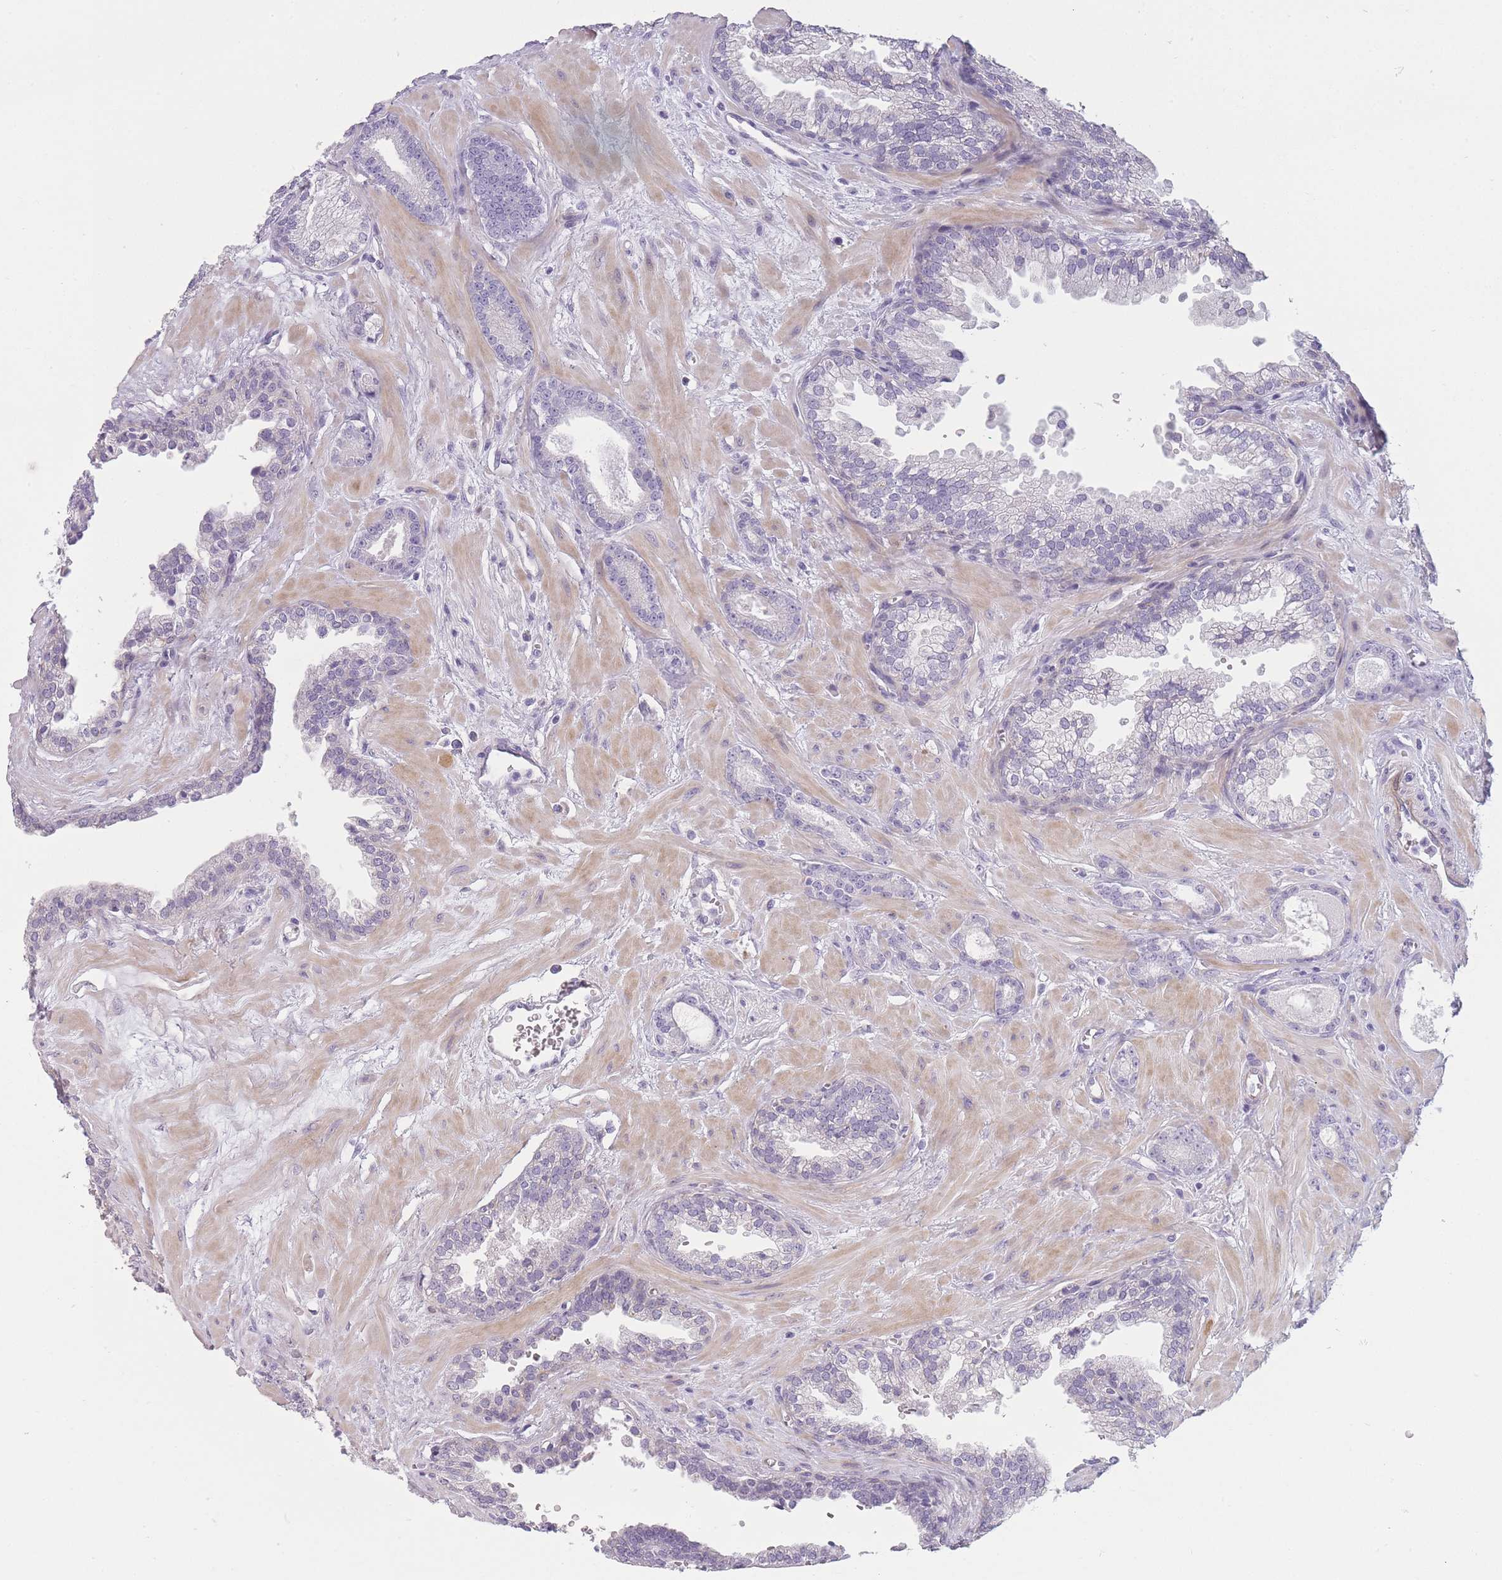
{"staining": {"intensity": "negative", "quantity": "none", "location": "none"}, "tissue": "prostate cancer", "cell_type": "Tumor cells", "image_type": "cancer", "snomed": [{"axis": "morphology", "description": "Adenocarcinoma, Low grade"}, {"axis": "topography", "description": "Prostate"}], "caption": "Immunohistochemistry of prostate cancer shows no positivity in tumor cells.", "gene": "TMEM236", "patient": {"sex": "male", "age": 60}}